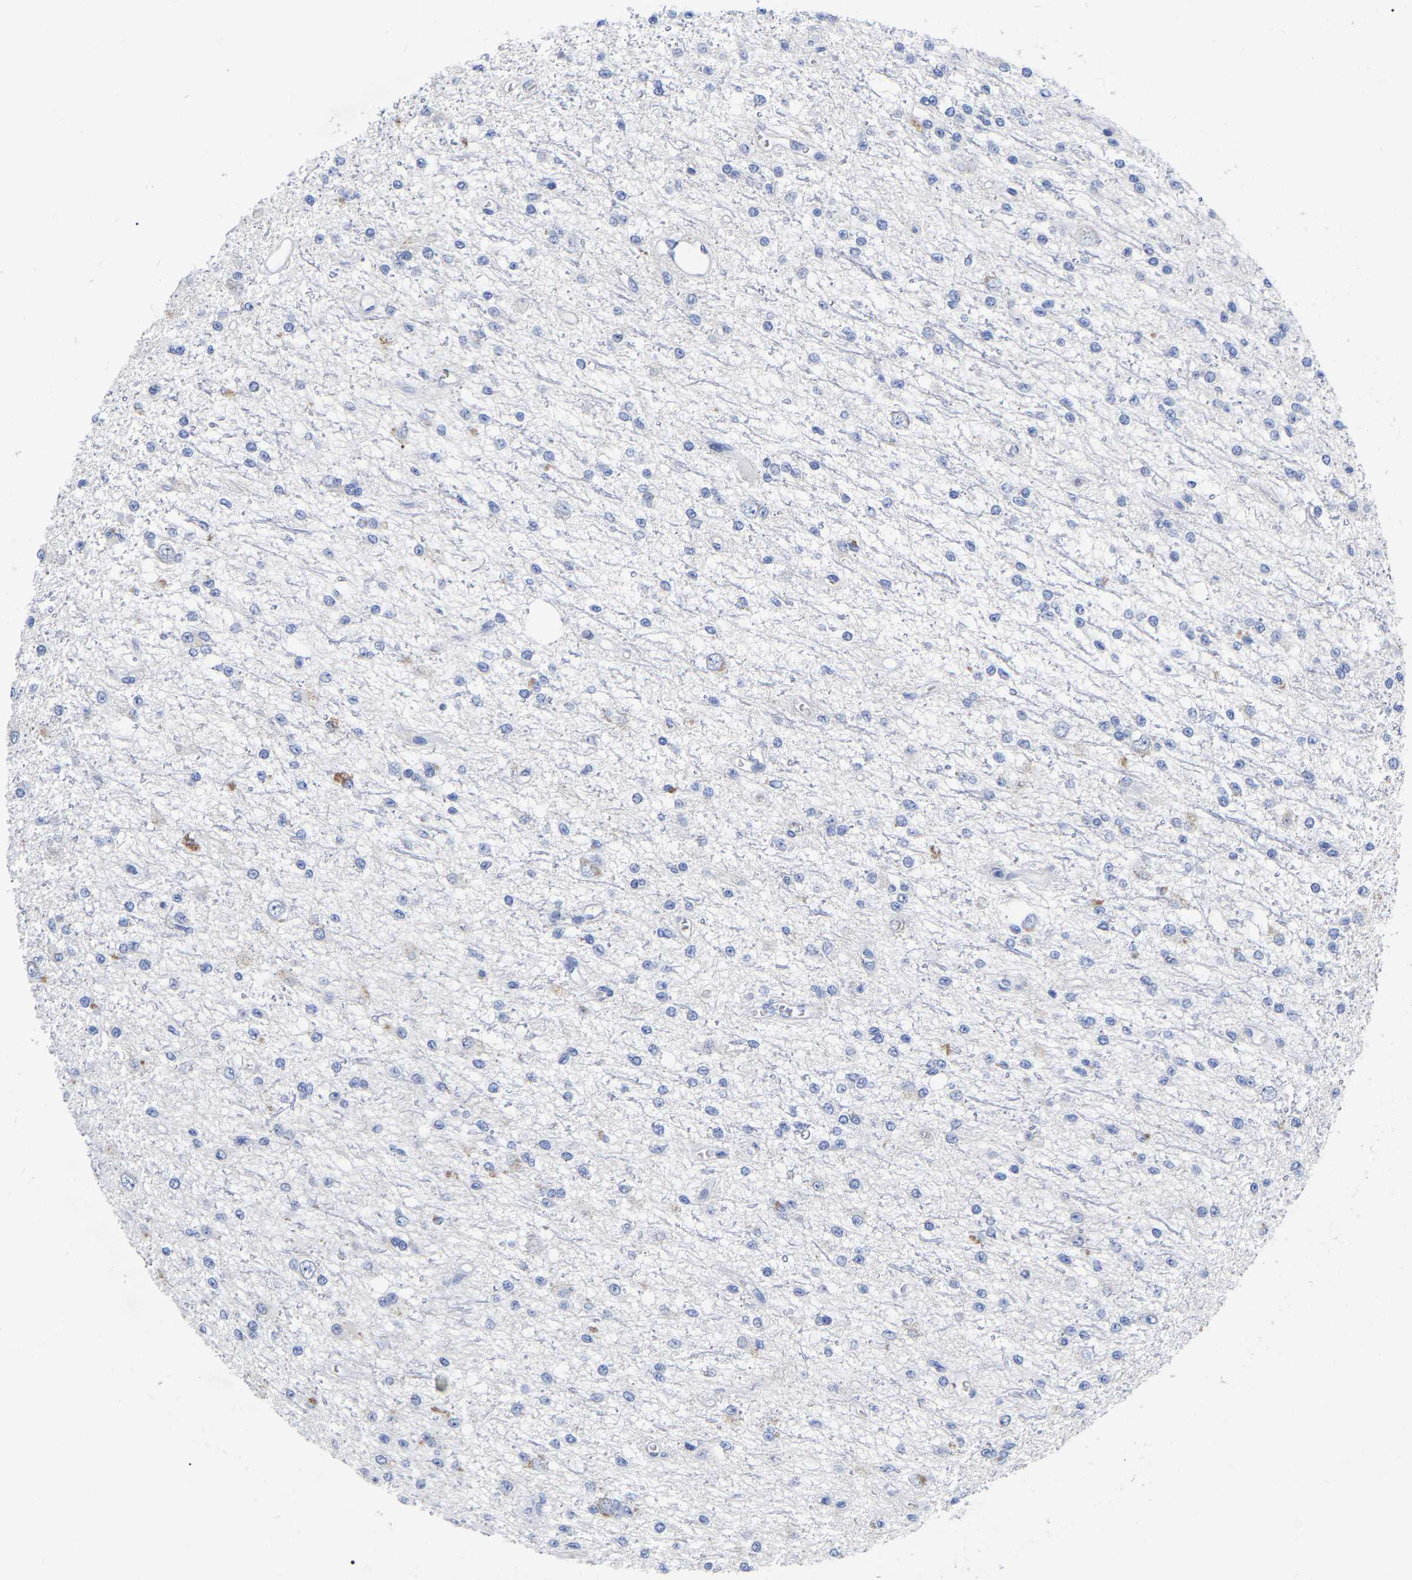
{"staining": {"intensity": "negative", "quantity": "none", "location": "none"}, "tissue": "glioma", "cell_type": "Tumor cells", "image_type": "cancer", "snomed": [{"axis": "morphology", "description": "Glioma, malignant, Low grade"}, {"axis": "topography", "description": "Brain"}], "caption": "High magnification brightfield microscopy of low-grade glioma (malignant) stained with DAB (brown) and counterstained with hematoxylin (blue): tumor cells show no significant expression. (Stains: DAB (3,3'-diaminobenzidine) immunohistochemistry with hematoxylin counter stain, Microscopy: brightfield microscopy at high magnification).", "gene": "GDF3", "patient": {"sex": "male", "age": 38}}